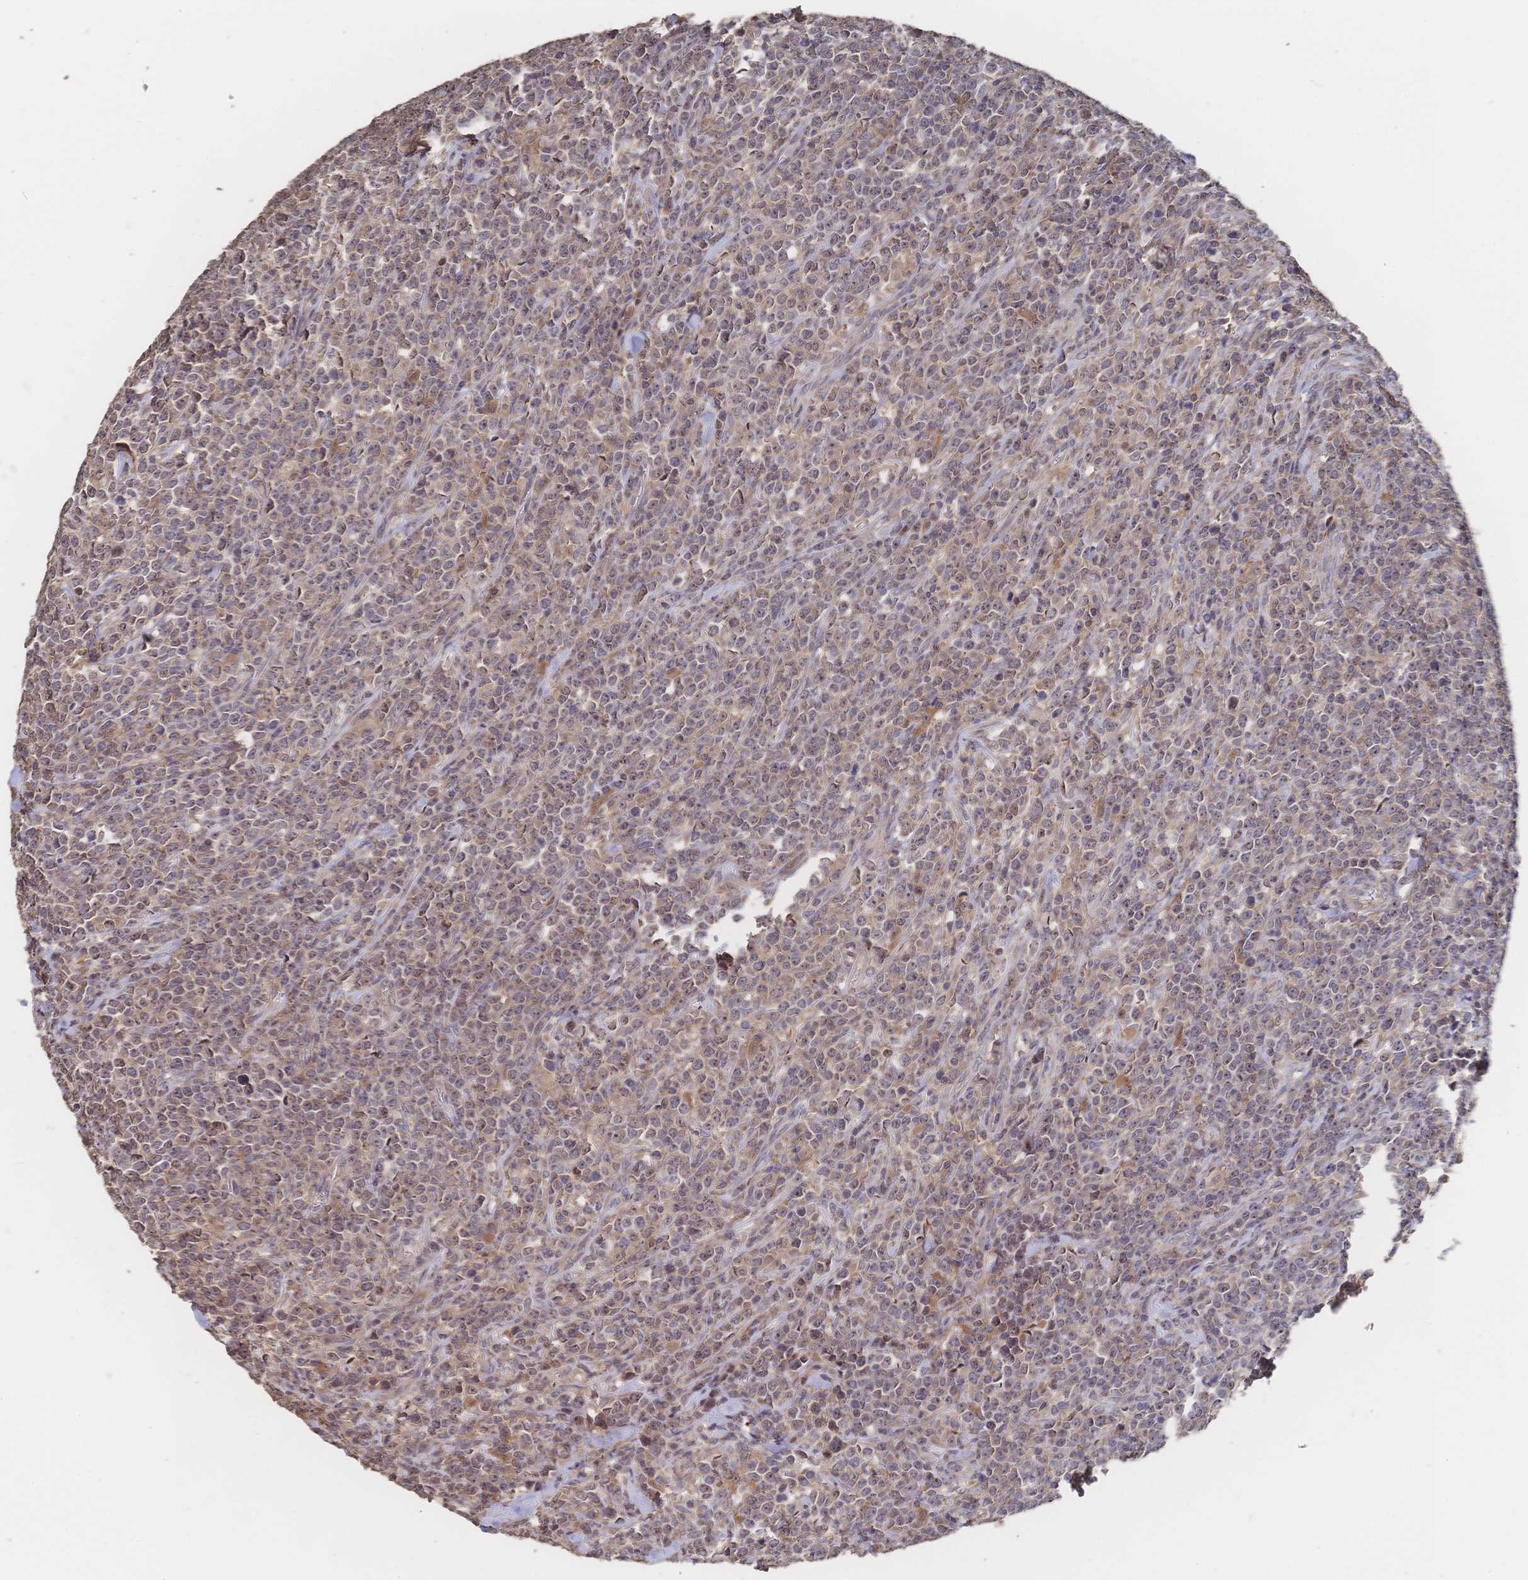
{"staining": {"intensity": "weak", "quantity": "25%-75%", "location": "cytoplasmic/membranous,nuclear"}, "tissue": "lymphoma", "cell_type": "Tumor cells", "image_type": "cancer", "snomed": [{"axis": "morphology", "description": "Malignant lymphoma, non-Hodgkin's type, High grade"}, {"axis": "topography", "description": "Small intestine"}], "caption": "This image exhibits immunohistochemistry (IHC) staining of human lymphoma, with low weak cytoplasmic/membranous and nuclear expression in approximately 25%-75% of tumor cells.", "gene": "DNAJA4", "patient": {"sex": "female", "age": 56}}